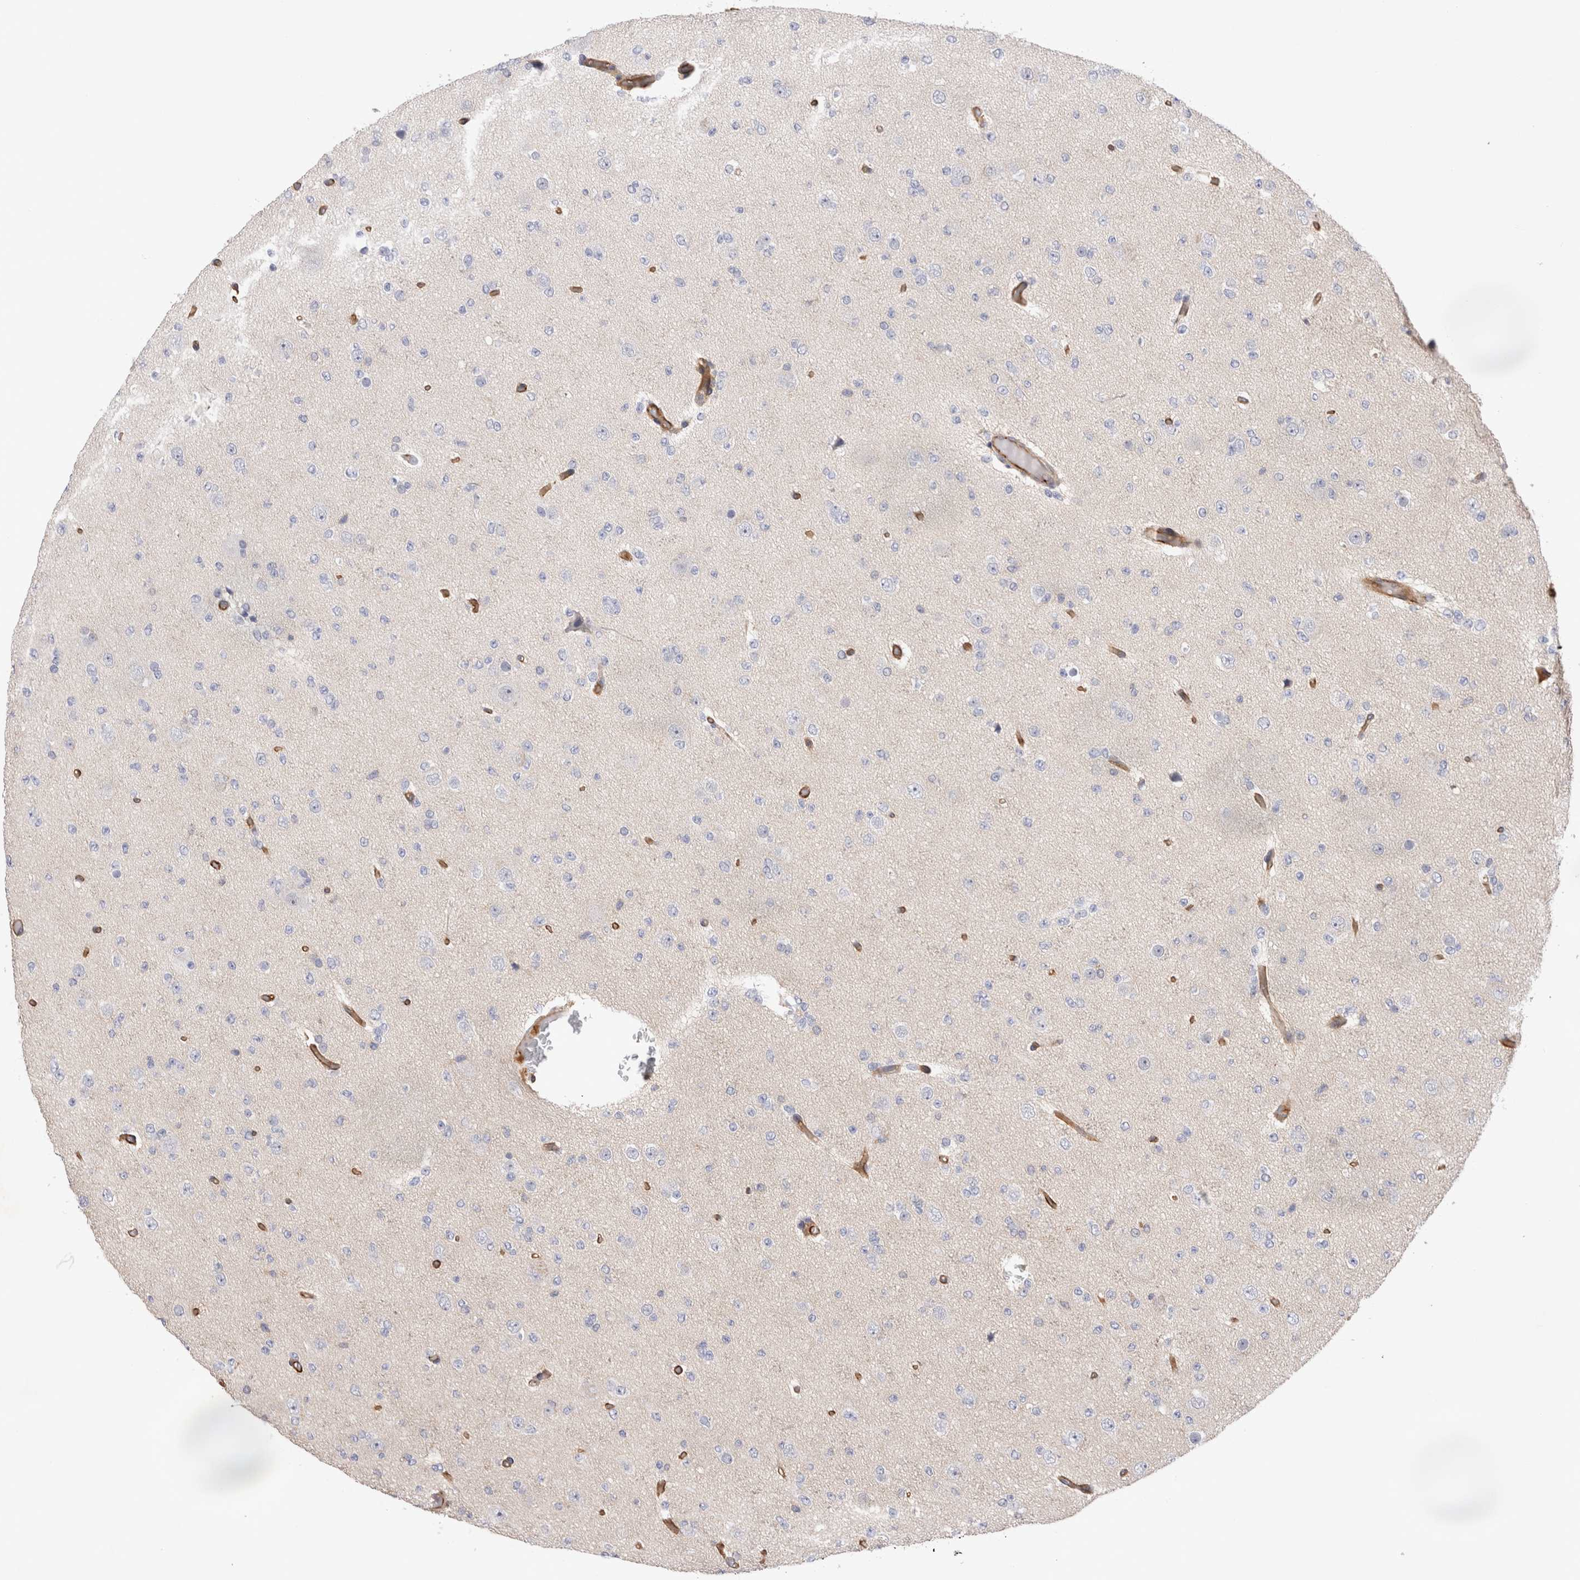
{"staining": {"intensity": "negative", "quantity": "none", "location": "none"}, "tissue": "glioma", "cell_type": "Tumor cells", "image_type": "cancer", "snomed": [{"axis": "morphology", "description": "Glioma, malignant, Low grade"}, {"axis": "topography", "description": "Brain"}], "caption": "This is an immunohistochemistry micrograph of malignant glioma (low-grade). There is no positivity in tumor cells.", "gene": "BNIP2", "patient": {"sex": "female", "age": 22}}